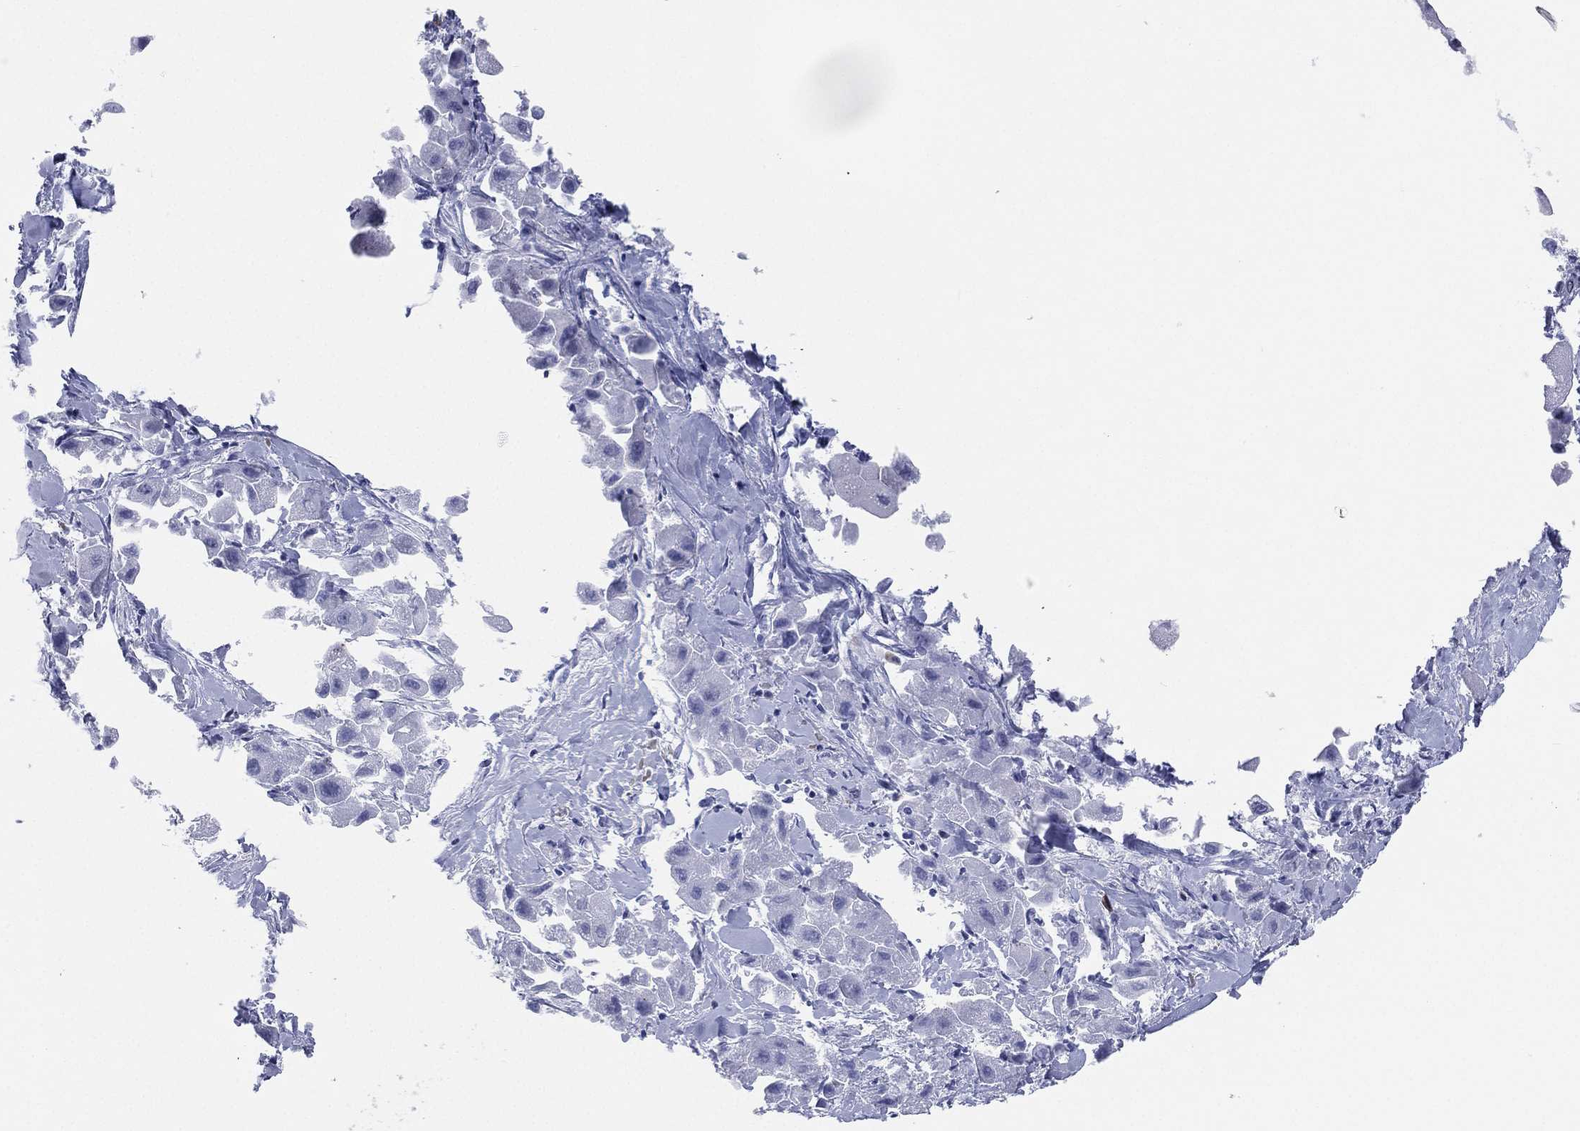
{"staining": {"intensity": "negative", "quantity": "none", "location": "none"}, "tissue": "liver cancer", "cell_type": "Tumor cells", "image_type": "cancer", "snomed": [{"axis": "morphology", "description": "Carcinoma, Hepatocellular, NOS"}, {"axis": "topography", "description": "Liver"}], "caption": "A high-resolution histopathology image shows IHC staining of liver cancer, which displays no significant positivity in tumor cells. Nuclei are stained in blue.", "gene": "CD79A", "patient": {"sex": "male", "age": 24}}